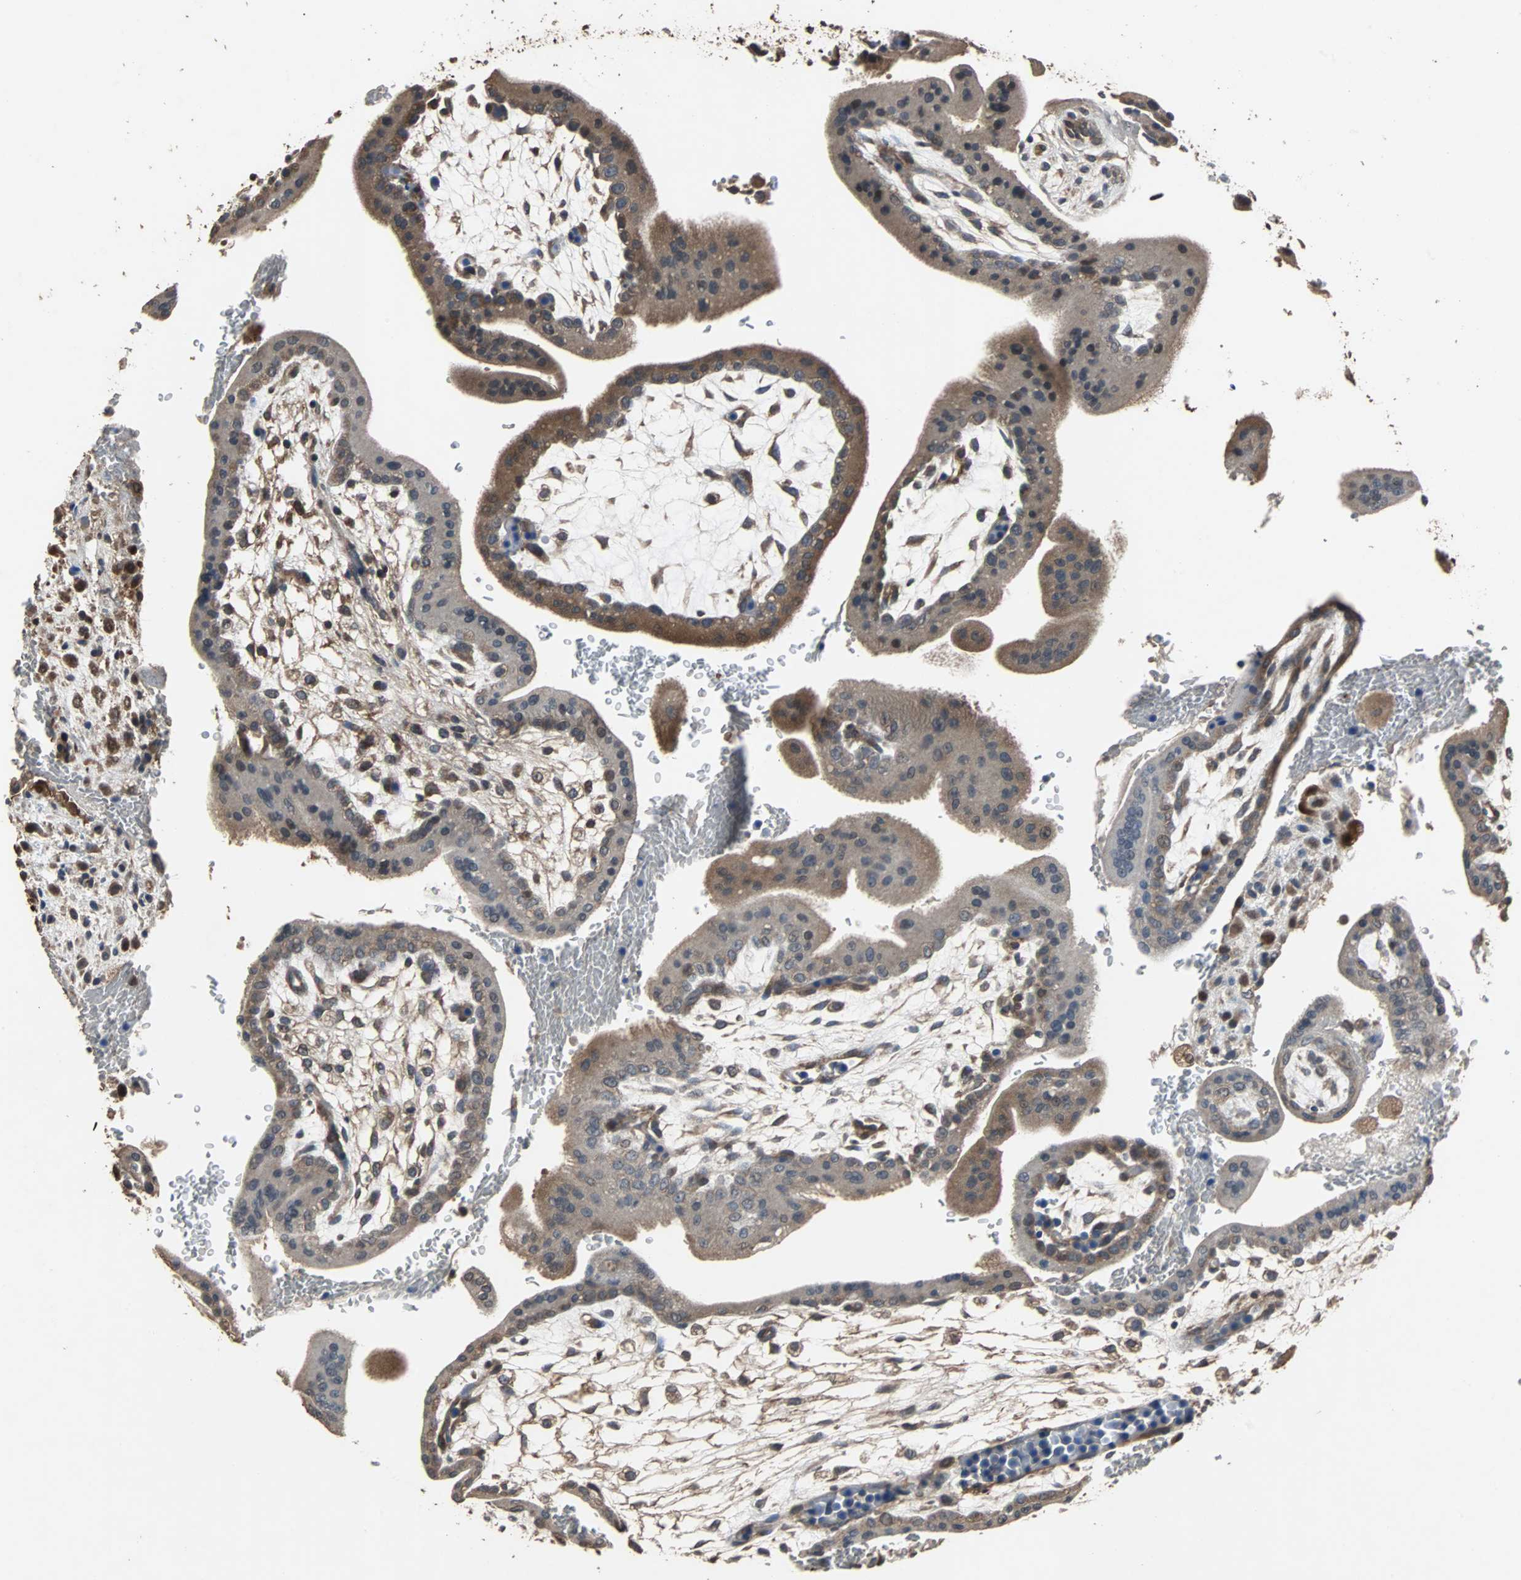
{"staining": {"intensity": "moderate", "quantity": ">75%", "location": "cytoplasmic/membranous,nuclear"}, "tissue": "placenta", "cell_type": "Decidual cells", "image_type": "normal", "snomed": [{"axis": "morphology", "description": "Normal tissue, NOS"}, {"axis": "topography", "description": "Placenta"}], "caption": "The photomicrograph shows immunohistochemical staining of benign placenta. There is moderate cytoplasmic/membranous,nuclear expression is appreciated in approximately >75% of decidual cells.", "gene": "NDRG1", "patient": {"sex": "female", "age": 35}}